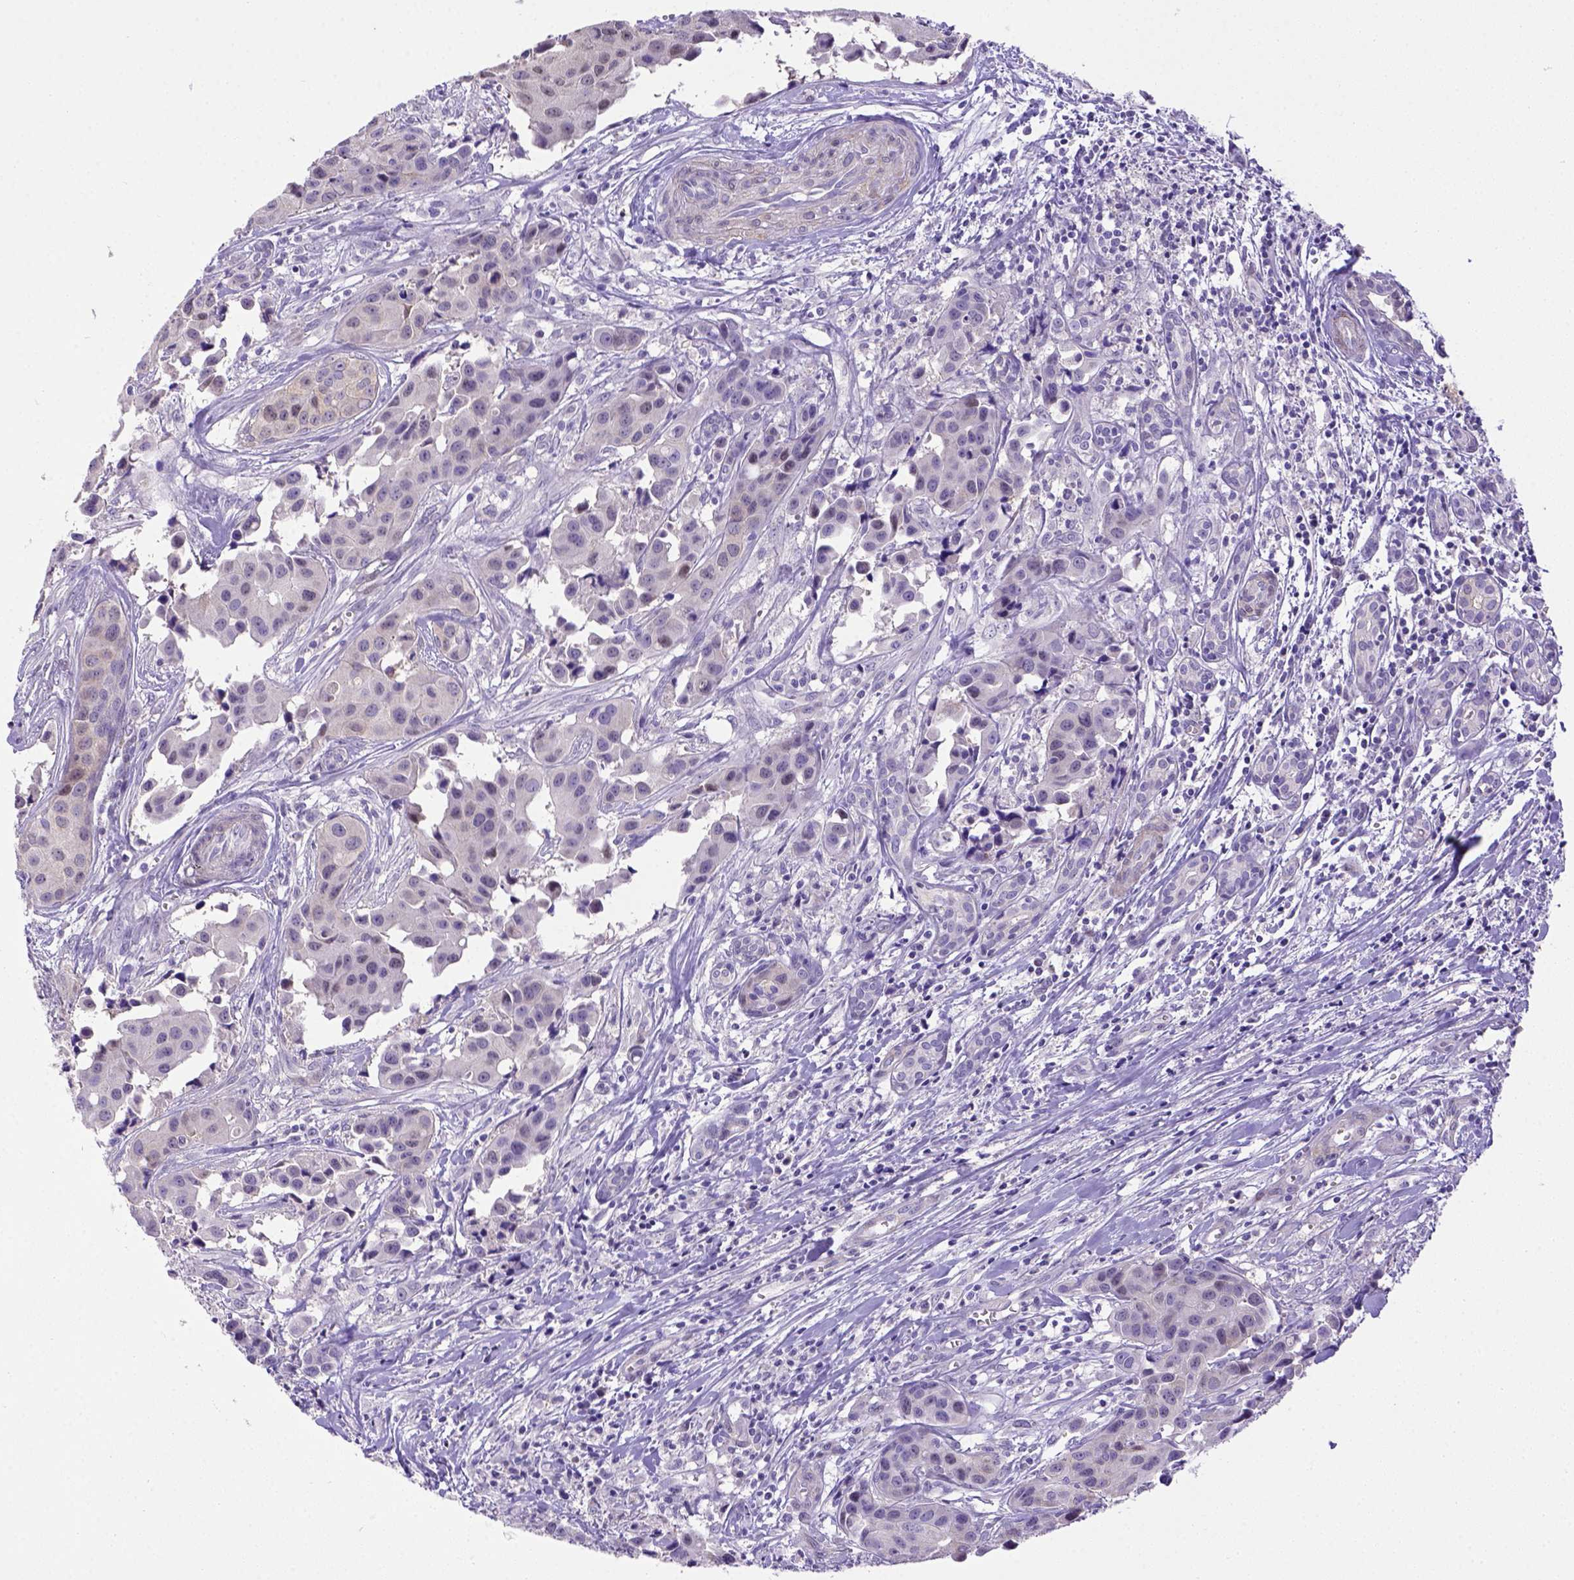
{"staining": {"intensity": "negative", "quantity": "none", "location": "none"}, "tissue": "head and neck cancer", "cell_type": "Tumor cells", "image_type": "cancer", "snomed": [{"axis": "morphology", "description": "Adenocarcinoma, NOS"}, {"axis": "topography", "description": "Head-Neck"}], "caption": "The immunohistochemistry histopathology image has no significant expression in tumor cells of adenocarcinoma (head and neck) tissue. (Immunohistochemistry, brightfield microscopy, high magnification).", "gene": "BTN1A1", "patient": {"sex": "male", "age": 76}}